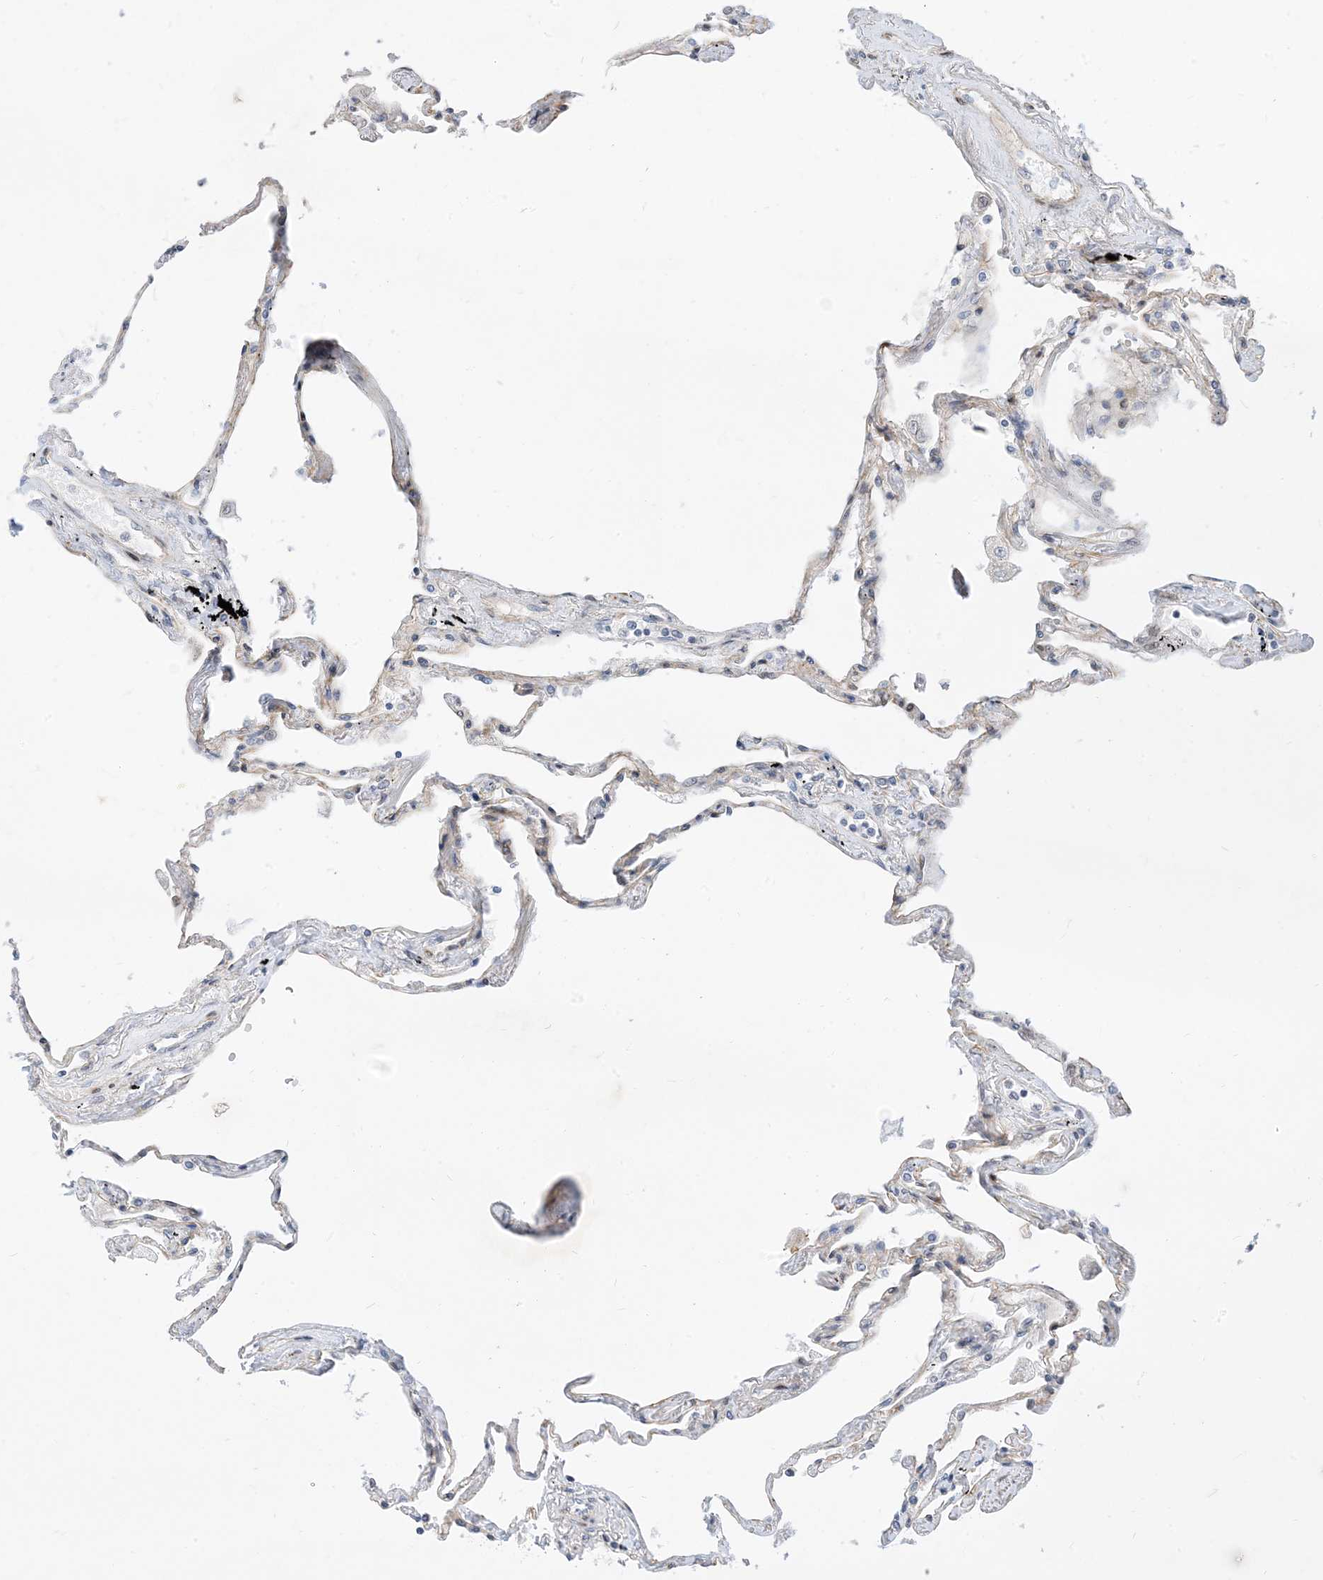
{"staining": {"intensity": "negative", "quantity": "none", "location": "none"}, "tissue": "lung", "cell_type": "Alveolar cells", "image_type": "normal", "snomed": [{"axis": "morphology", "description": "Normal tissue, NOS"}, {"axis": "topography", "description": "Lung"}], "caption": "Immunohistochemical staining of normal human lung exhibits no significant expression in alveolar cells. The staining was performed using DAB to visualize the protein expression in brown, while the nuclei were stained in blue with hematoxylin (Magnification: 20x).", "gene": "TYSND1", "patient": {"sex": "female", "age": 67}}